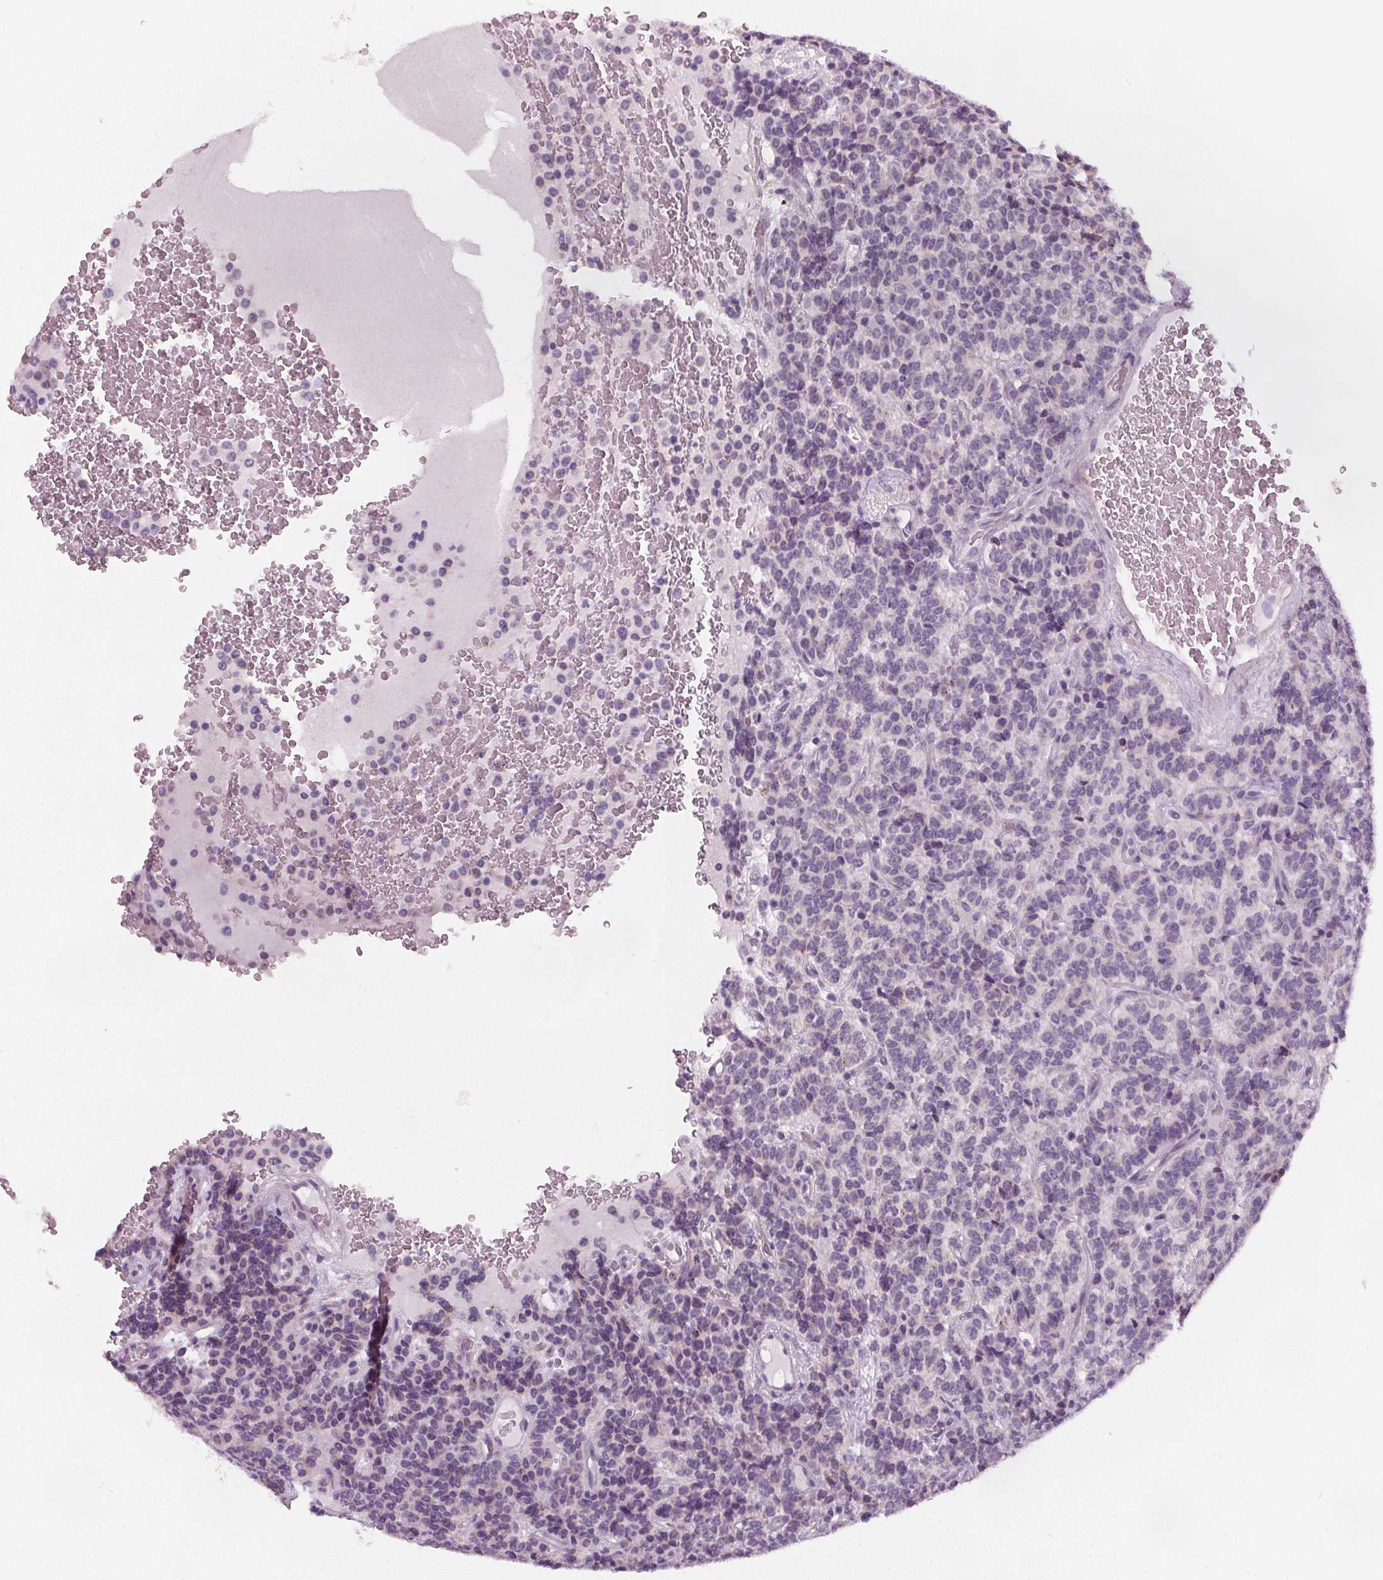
{"staining": {"intensity": "negative", "quantity": "none", "location": "none"}, "tissue": "carcinoid", "cell_type": "Tumor cells", "image_type": "cancer", "snomed": [{"axis": "morphology", "description": "Carcinoid, malignant, NOS"}, {"axis": "topography", "description": "Pancreas"}], "caption": "The IHC histopathology image has no significant staining in tumor cells of carcinoid tissue.", "gene": "SLC5A12", "patient": {"sex": "male", "age": 36}}